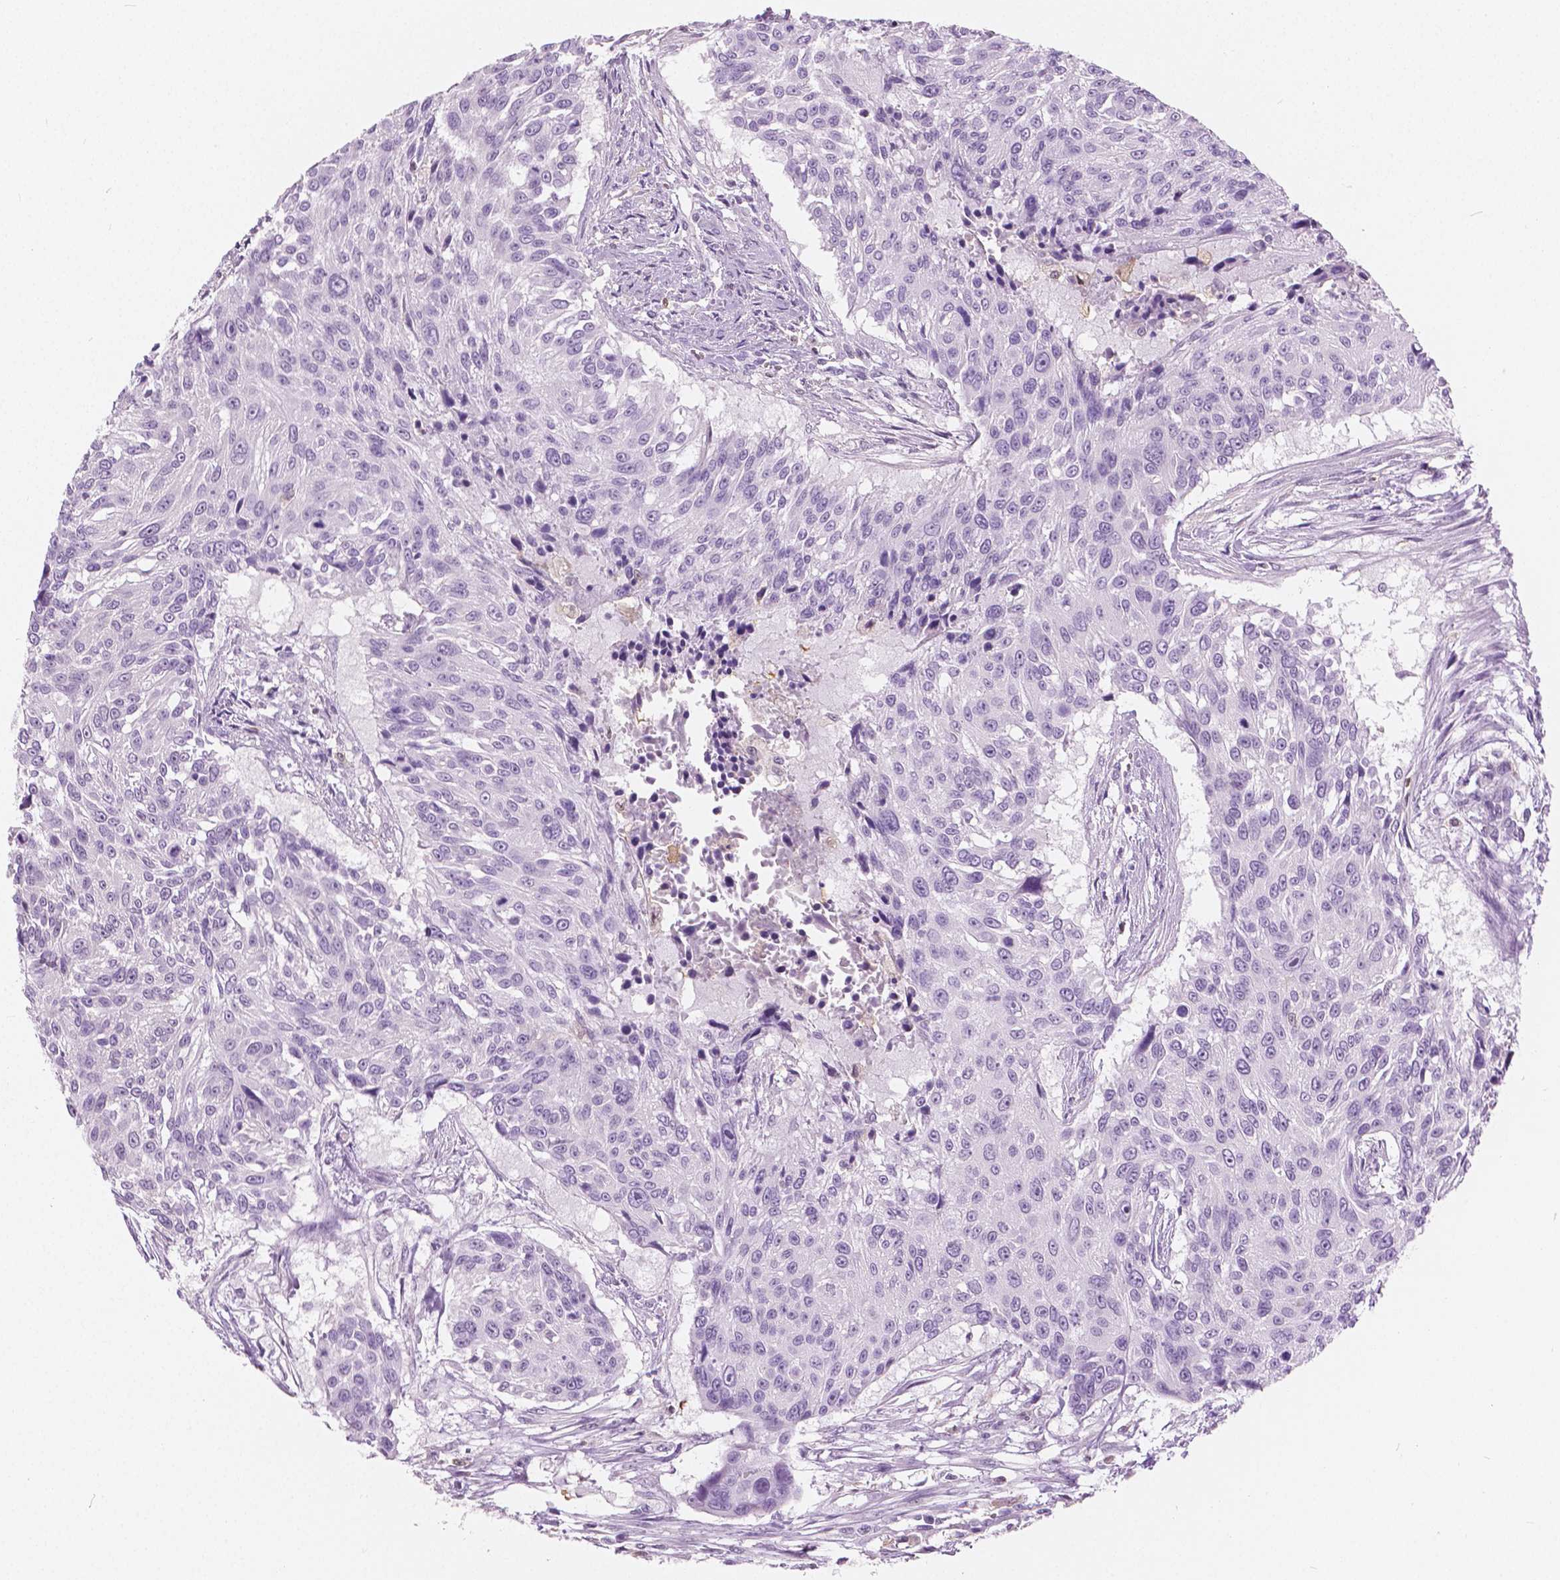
{"staining": {"intensity": "negative", "quantity": "none", "location": "none"}, "tissue": "urothelial cancer", "cell_type": "Tumor cells", "image_type": "cancer", "snomed": [{"axis": "morphology", "description": "Urothelial carcinoma, NOS"}, {"axis": "topography", "description": "Urinary bladder"}], "caption": "An immunohistochemistry micrograph of urothelial cancer is shown. There is no staining in tumor cells of urothelial cancer.", "gene": "GALM", "patient": {"sex": "male", "age": 55}}